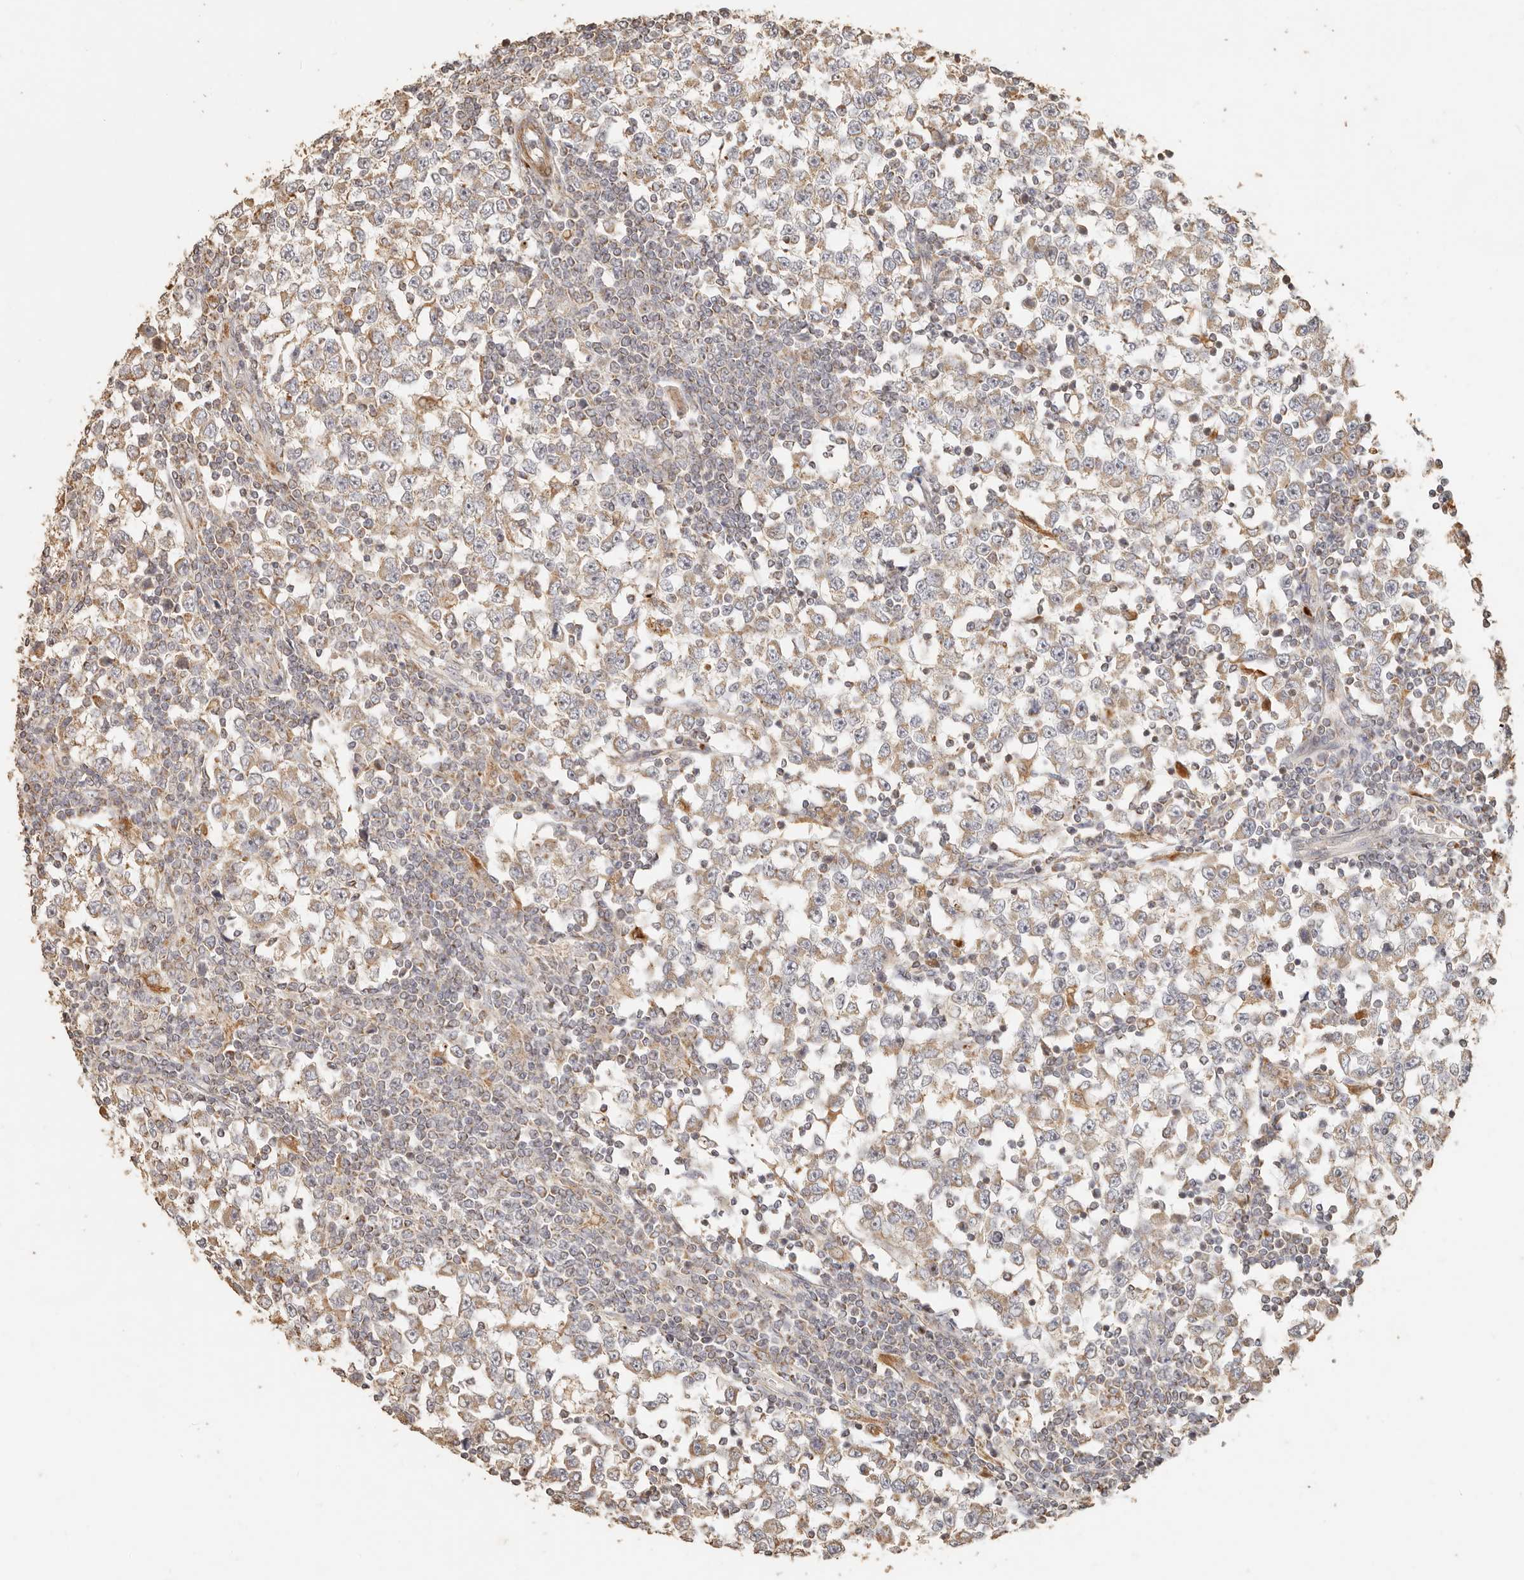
{"staining": {"intensity": "weak", "quantity": ">75%", "location": "cytoplasmic/membranous"}, "tissue": "testis cancer", "cell_type": "Tumor cells", "image_type": "cancer", "snomed": [{"axis": "morphology", "description": "Seminoma, NOS"}, {"axis": "topography", "description": "Testis"}], "caption": "A high-resolution image shows immunohistochemistry (IHC) staining of seminoma (testis), which demonstrates weak cytoplasmic/membranous staining in about >75% of tumor cells. The staining is performed using DAB (3,3'-diaminobenzidine) brown chromogen to label protein expression. The nuclei are counter-stained blue using hematoxylin.", "gene": "PTPN22", "patient": {"sex": "male", "age": 65}}